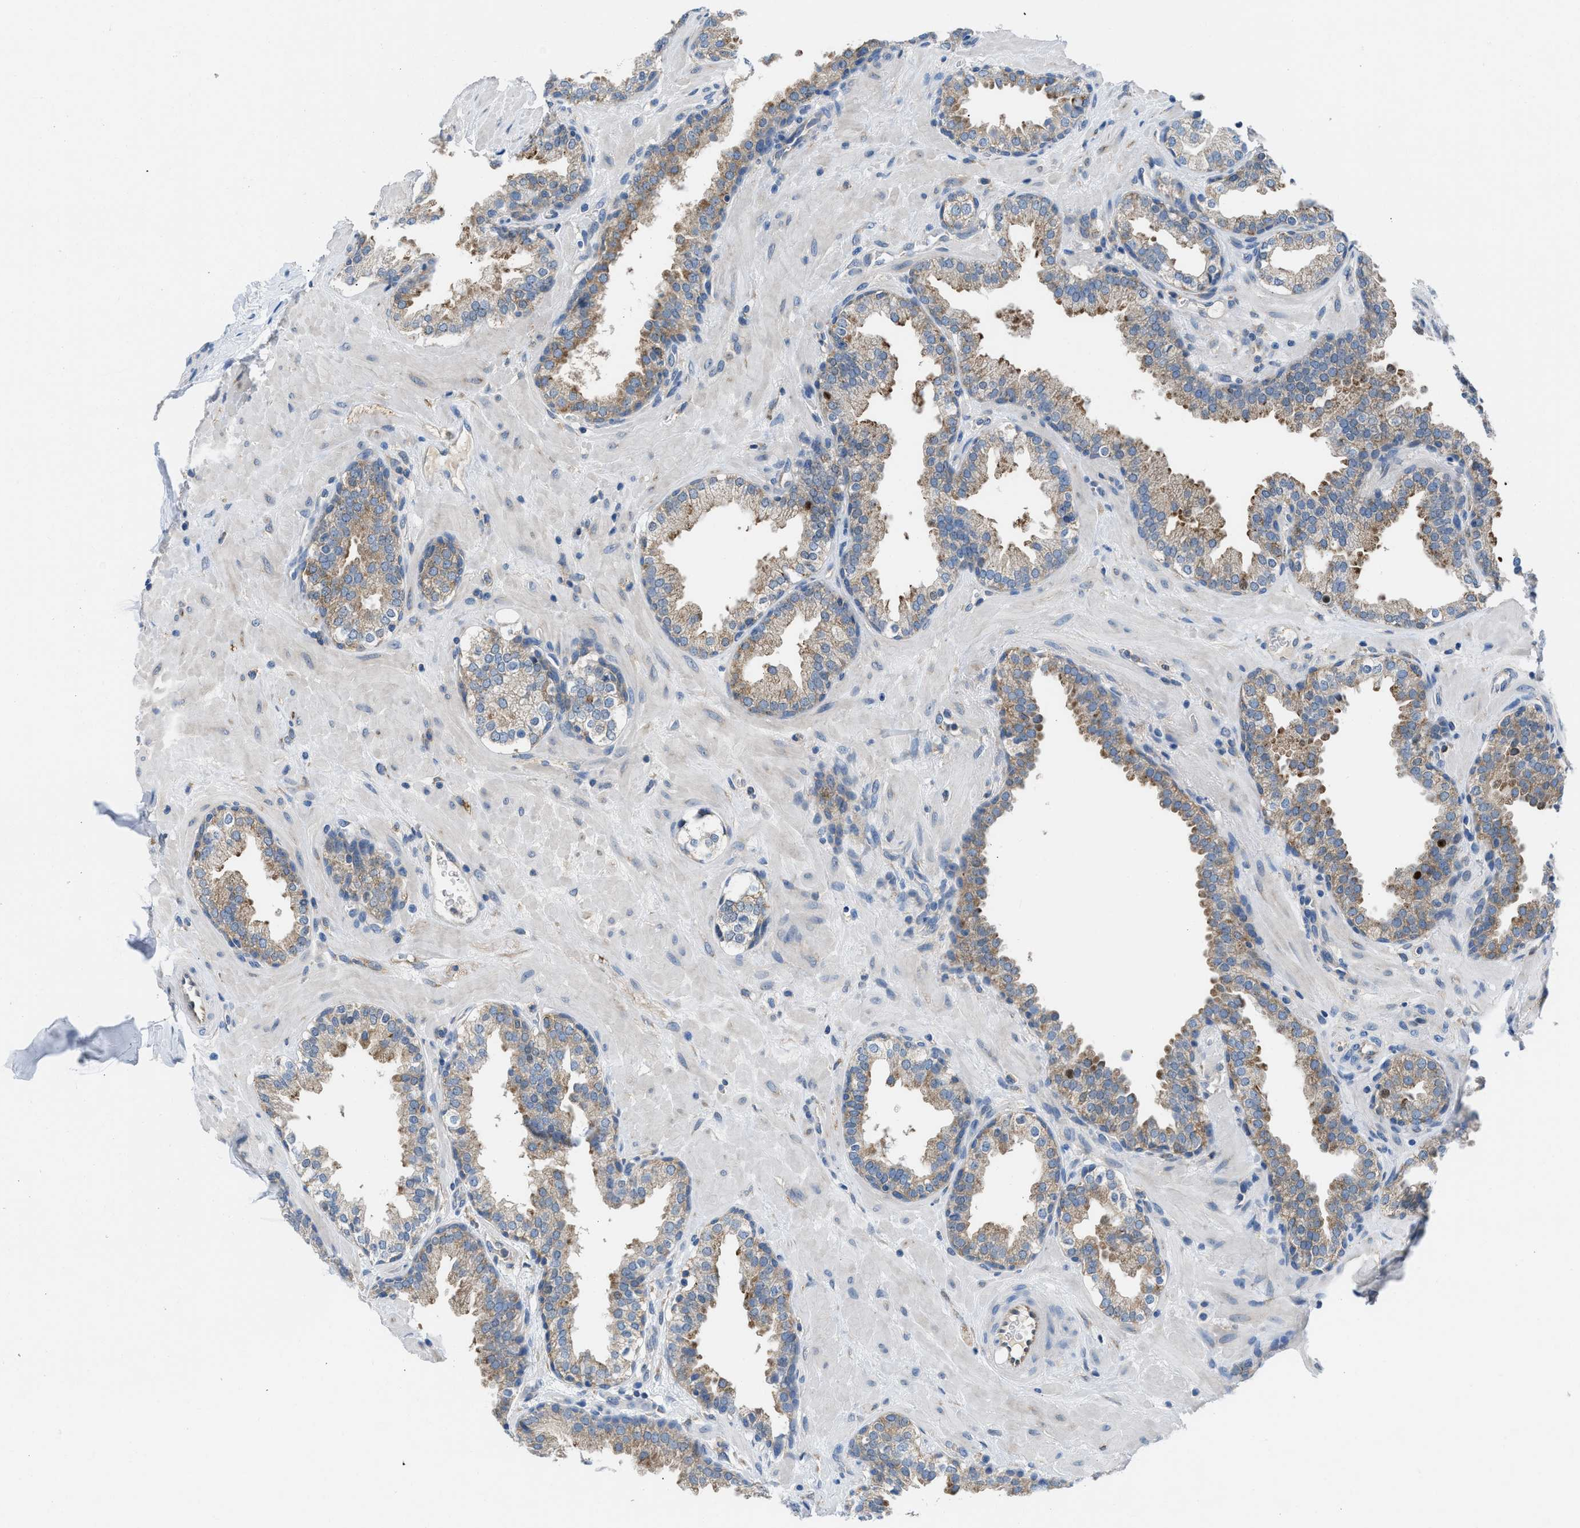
{"staining": {"intensity": "moderate", "quantity": "25%-75%", "location": "cytoplasmic/membranous"}, "tissue": "prostate", "cell_type": "Glandular cells", "image_type": "normal", "snomed": [{"axis": "morphology", "description": "Normal tissue, NOS"}, {"axis": "topography", "description": "Prostate"}], "caption": "The micrograph shows a brown stain indicating the presence of a protein in the cytoplasmic/membranous of glandular cells in prostate. (IHC, brightfield microscopy, high magnification).", "gene": "BNC2", "patient": {"sex": "male", "age": 51}}